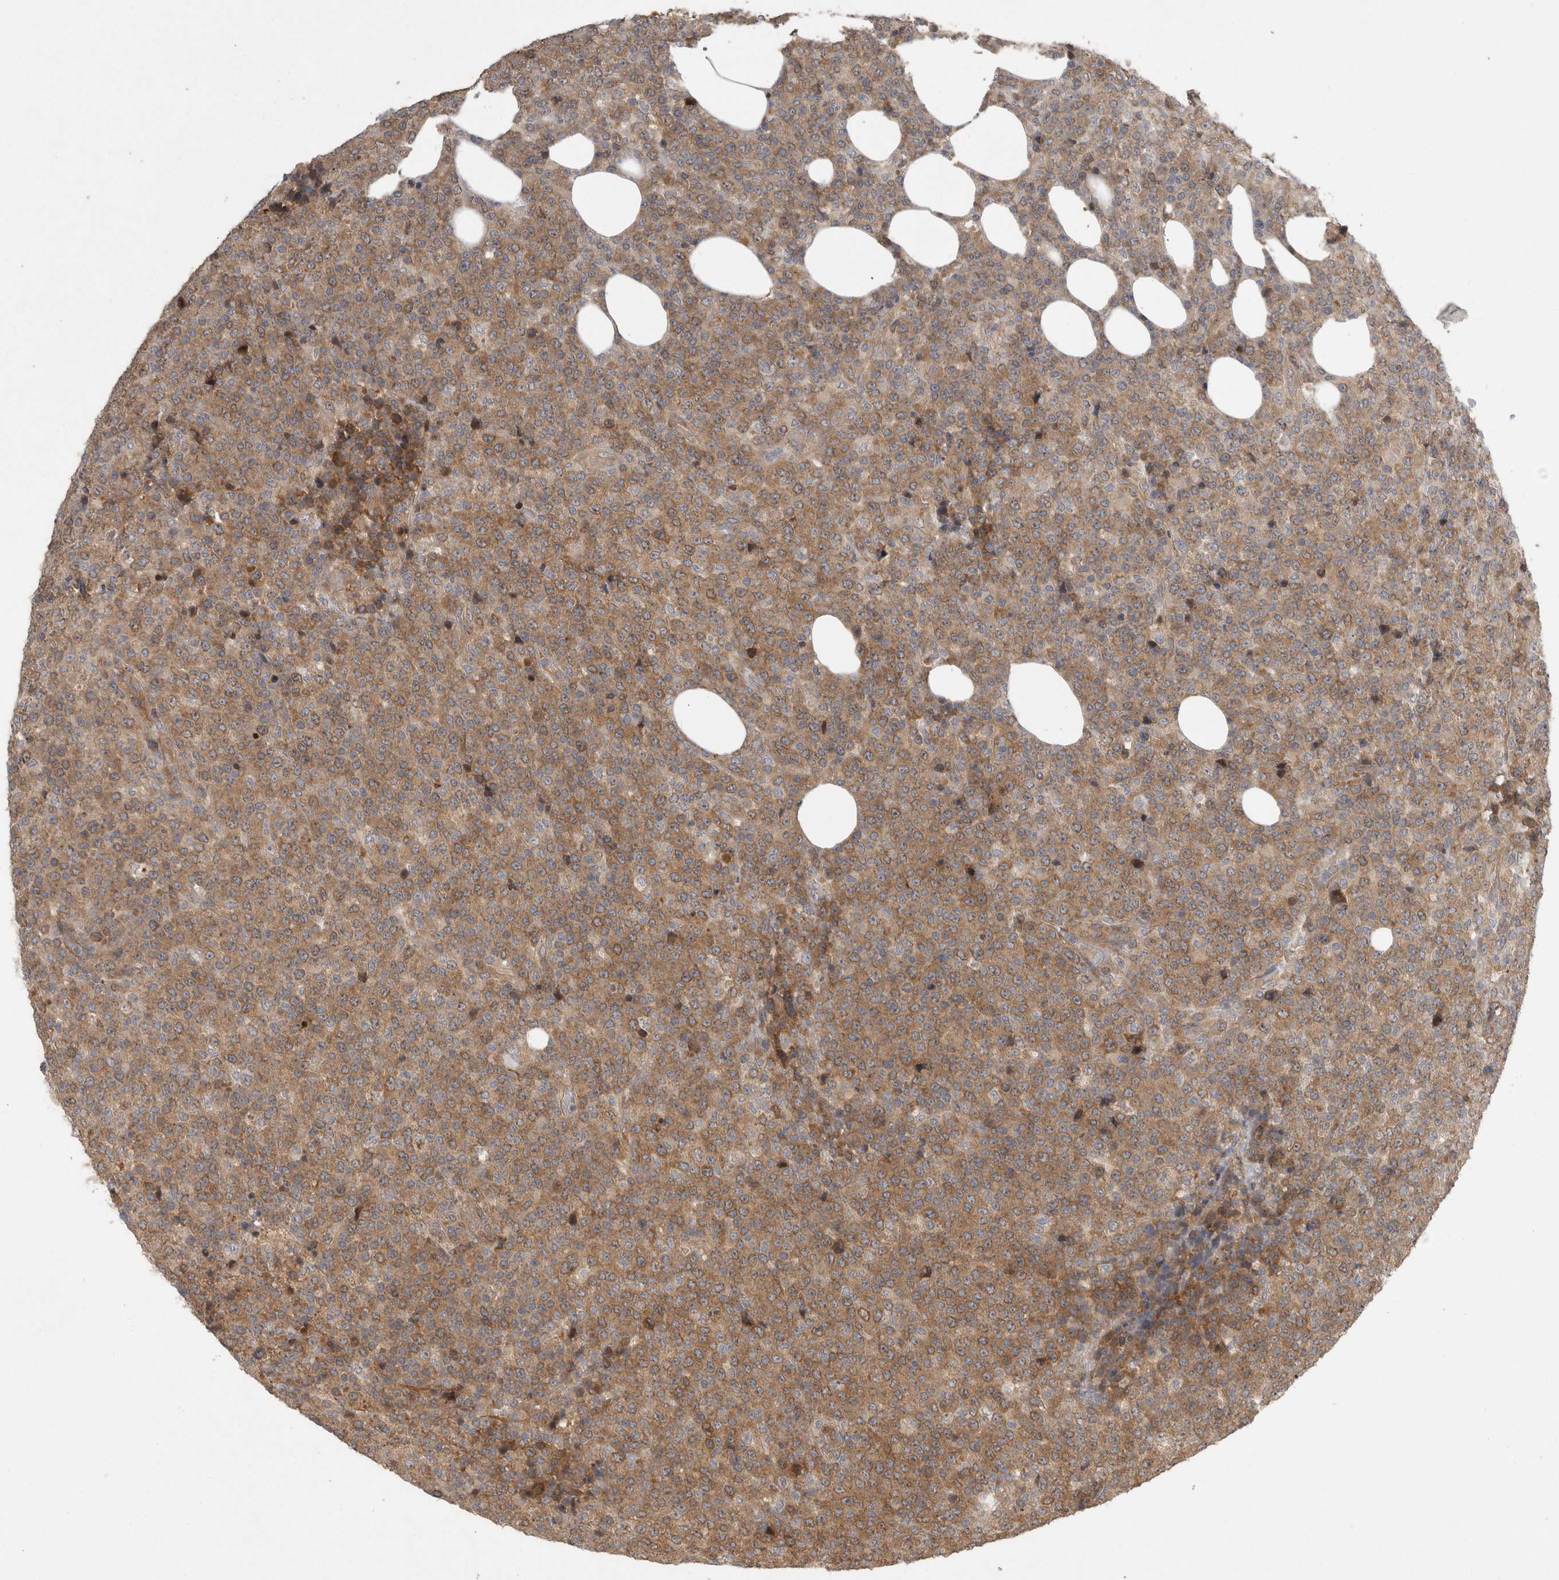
{"staining": {"intensity": "moderate", "quantity": ">75%", "location": "cytoplasmic/membranous"}, "tissue": "lymphoma", "cell_type": "Tumor cells", "image_type": "cancer", "snomed": [{"axis": "morphology", "description": "Malignant lymphoma, non-Hodgkin's type, High grade"}, {"axis": "topography", "description": "Lymph node"}], "caption": "A photomicrograph showing moderate cytoplasmic/membranous staining in about >75% of tumor cells in lymphoma, as visualized by brown immunohistochemical staining.", "gene": "TRMT61B", "patient": {"sex": "male", "age": 13}}